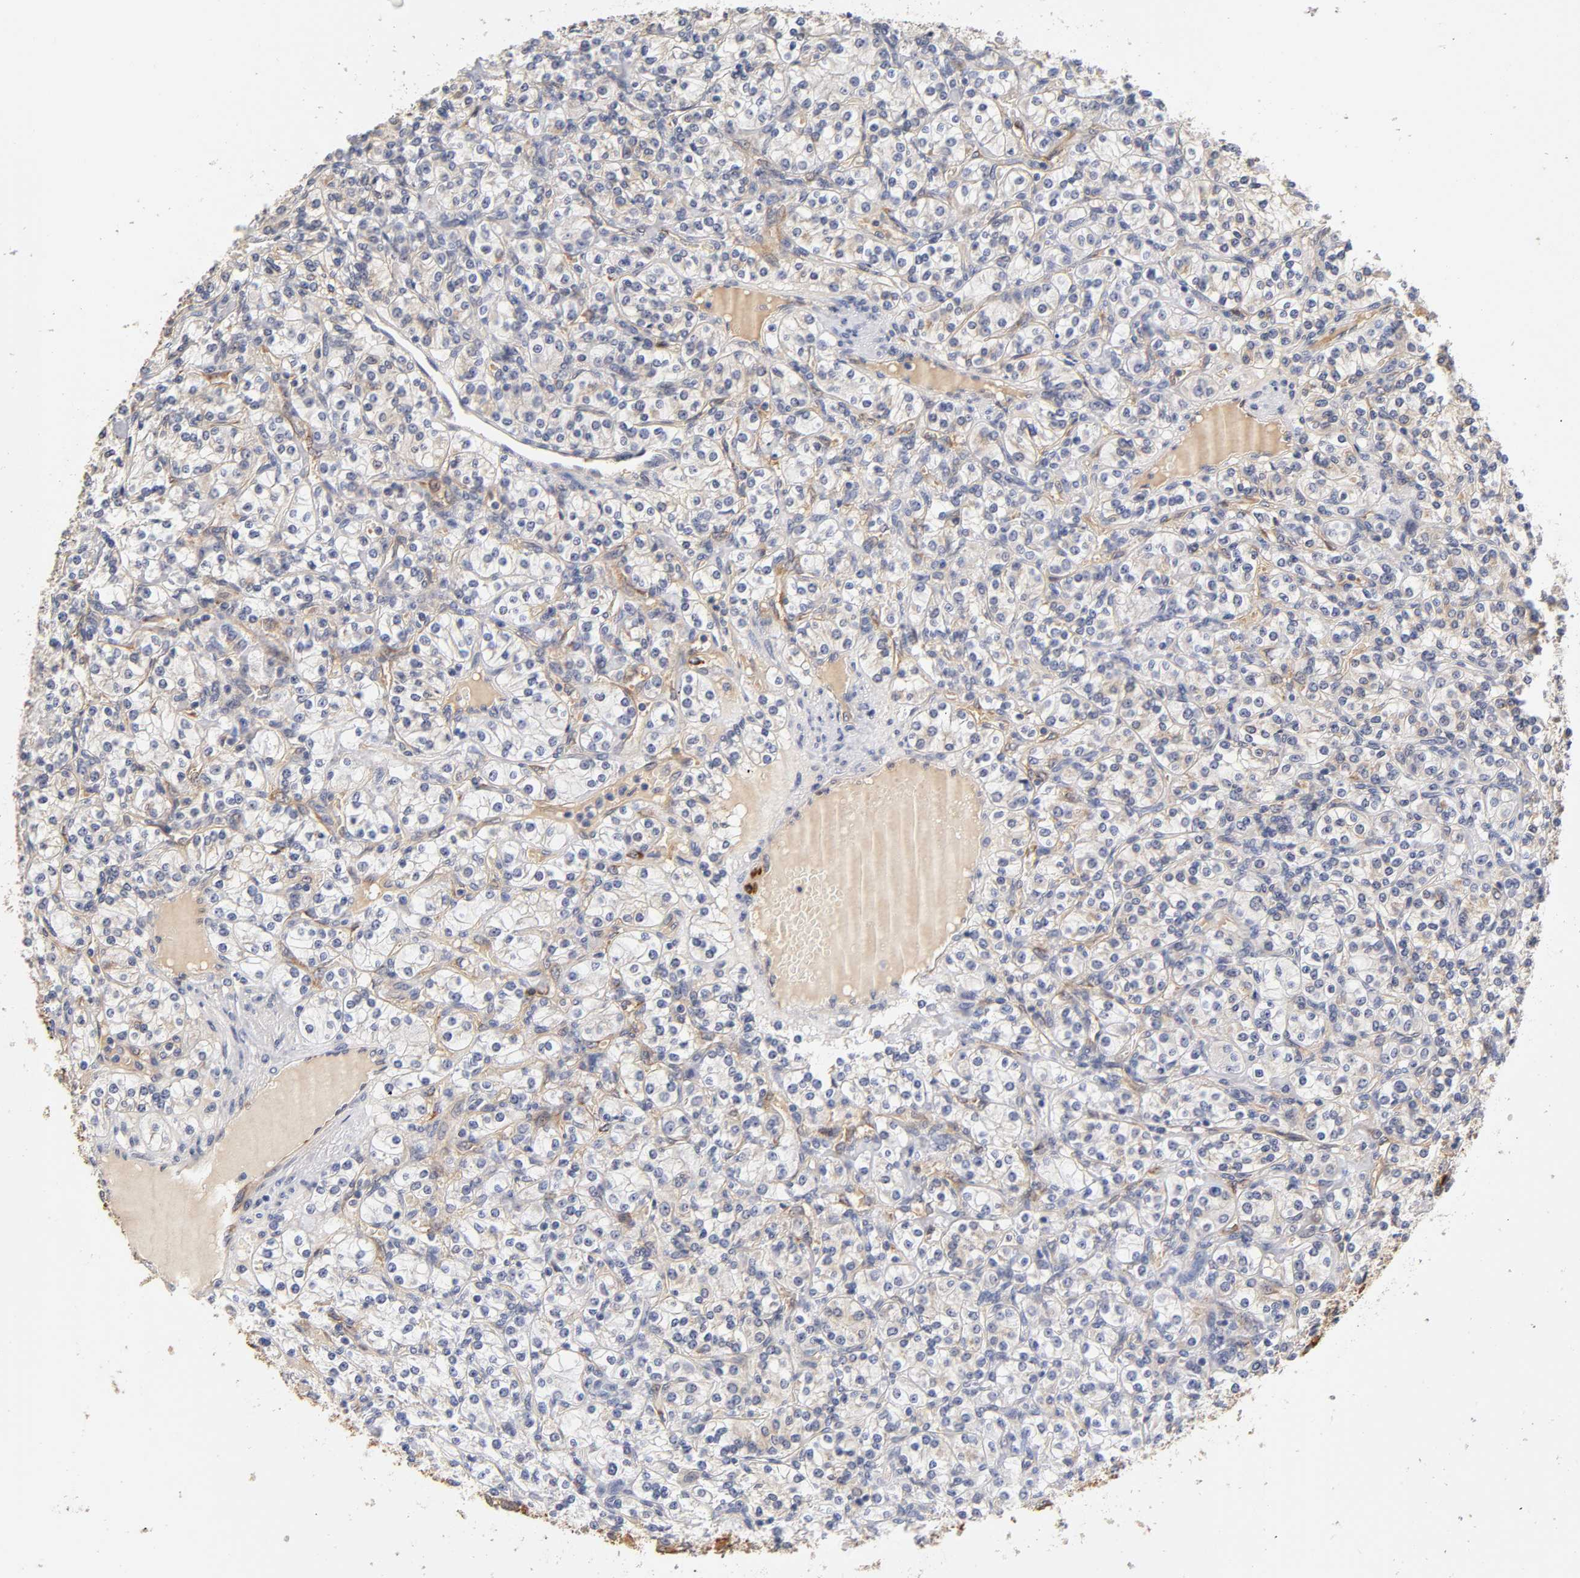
{"staining": {"intensity": "weak", "quantity": "<25%", "location": "cytoplasmic/membranous"}, "tissue": "renal cancer", "cell_type": "Tumor cells", "image_type": "cancer", "snomed": [{"axis": "morphology", "description": "Adenocarcinoma, NOS"}, {"axis": "topography", "description": "Kidney"}], "caption": "Tumor cells are negative for protein expression in human renal adenocarcinoma.", "gene": "LAMB1", "patient": {"sex": "male", "age": 77}}